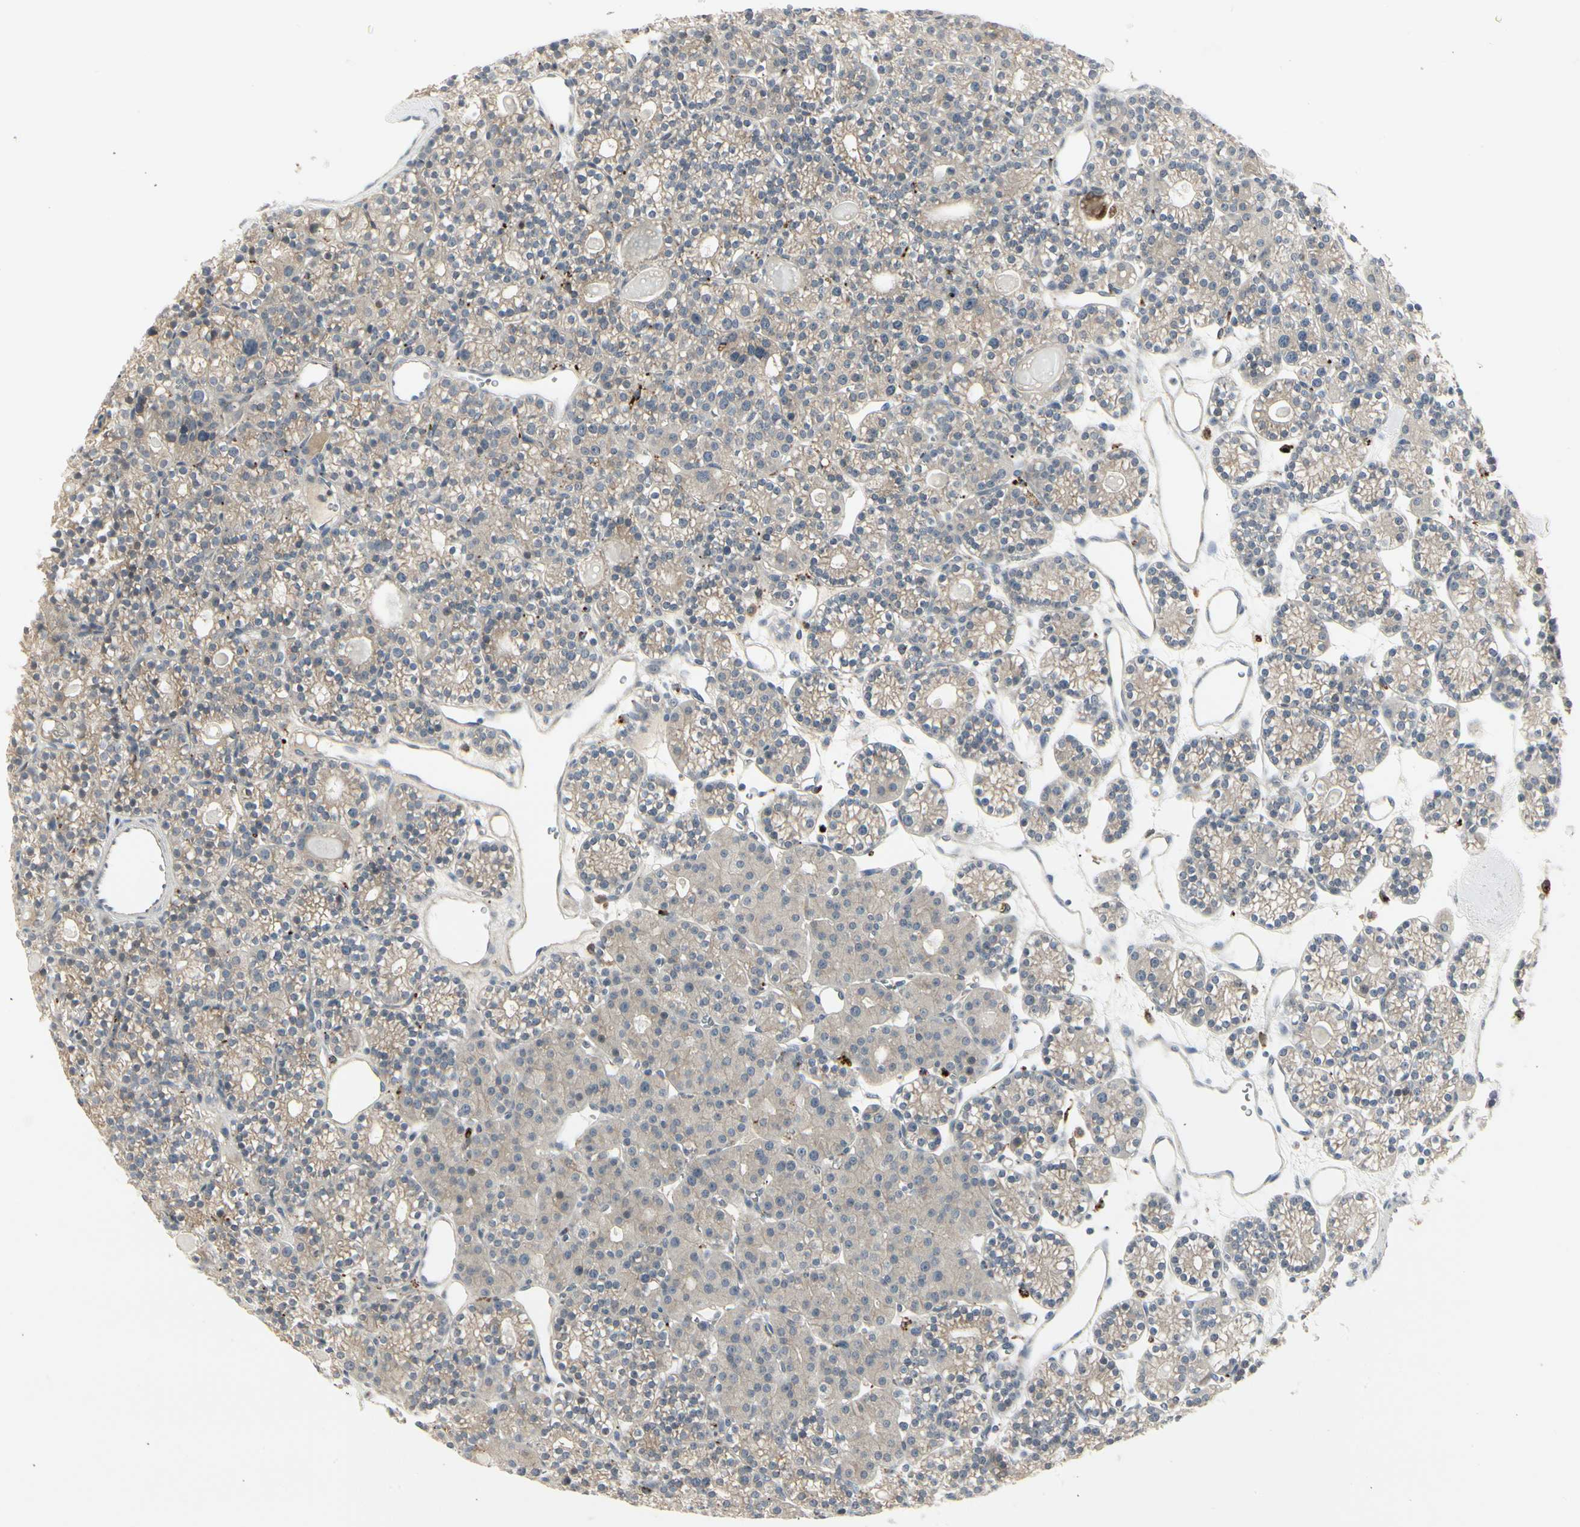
{"staining": {"intensity": "moderate", "quantity": ">75%", "location": "cytoplasmic/membranous,nuclear"}, "tissue": "parathyroid gland", "cell_type": "Glandular cells", "image_type": "normal", "snomed": [{"axis": "morphology", "description": "Normal tissue, NOS"}, {"axis": "topography", "description": "Parathyroid gland"}], "caption": "Immunohistochemistry (IHC) image of benign human parathyroid gland stained for a protein (brown), which exhibits medium levels of moderate cytoplasmic/membranous,nuclear expression in about >75% of glandular cells.", "gene": "GRN", "patient": {"sex": "female", "age": 64}}